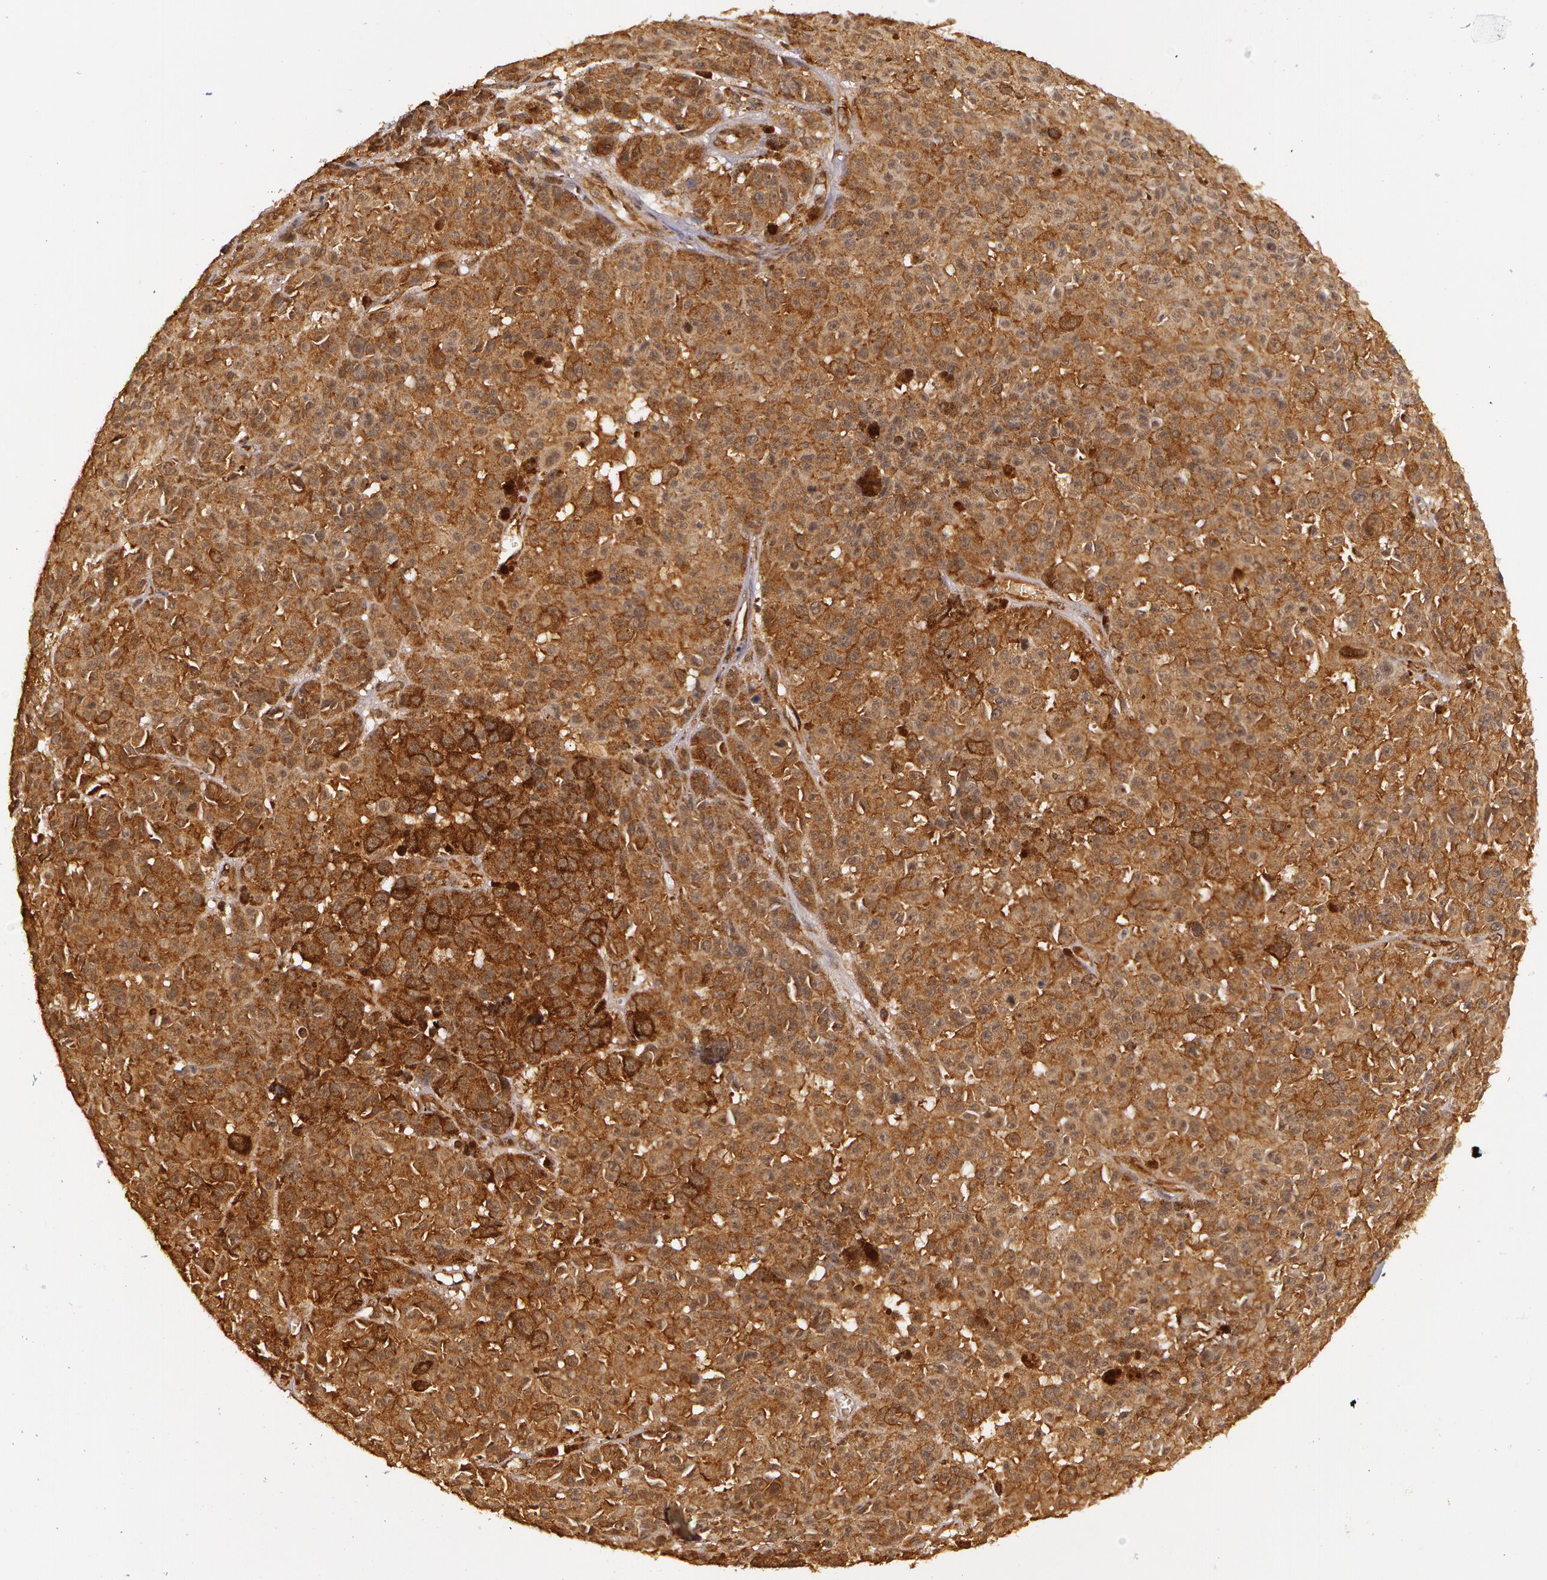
{"staining": {"intensity": "strong", "quantity": ">75%", "location": "cytoplasmic/membranous"}, "tissue": "melanoma", "cell_type": "Tumor cells", "image_type": "cancer", "snomed": [{"axis": "morphology", "description": "Malignant melanoma, NOS"}, {"axis": "topography", "description": "Skin"}], "caption": "Immunohistochemistry (IHC) of melanoma demonstrates high levels of strong cytoplasmic/membranous positivity in approximately >75% of tumor cells. The protein is shown in brown color, while the nuclei are stained blue.", "gene": "ASCC2", "patient": {"sex": "male", "age": 64}}